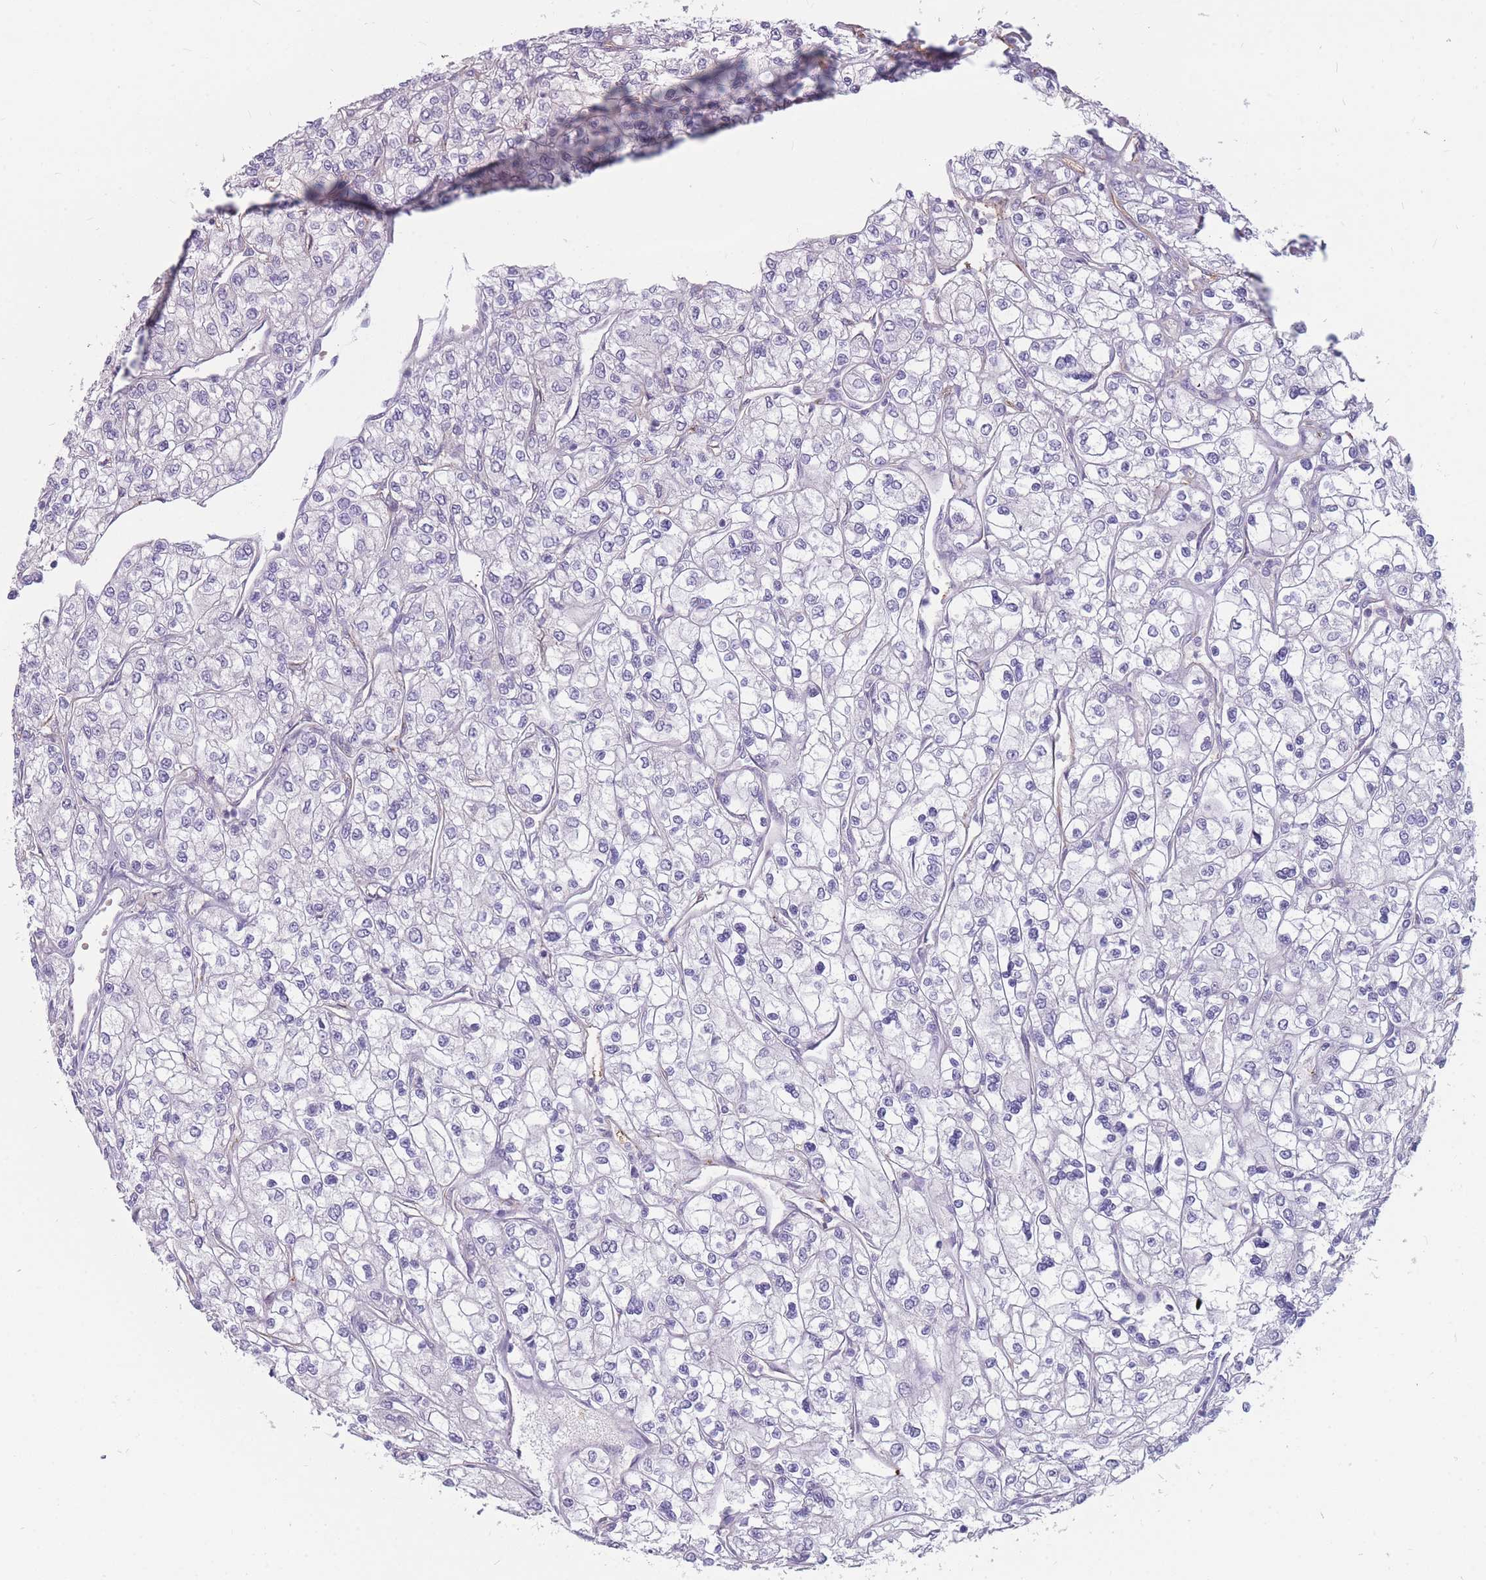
{"staining": {"intensity": "negative", "quantity": "none", "location": "none"}, "tissue": "renal cancer", "cell_type": "Tumor cells", "image_type": "cancer", "snomed": [{"axis": "morphology", "description": "Adenocarcinoma, NOS"}, {"axis": "topography", "description": "Kidney"}], "caption": "High power microscopy image of an immunohistochemistry (IHC) image of adenocarcinoma (renal), revealing no significant expression in tumor cells. (DAB (3,3'-diaminobenzidine) immunohistochemistry visualized using brightfield microscopy, high magnification).", "gene": "GNA11", "patient": {"sex": "male", "age": 80}}